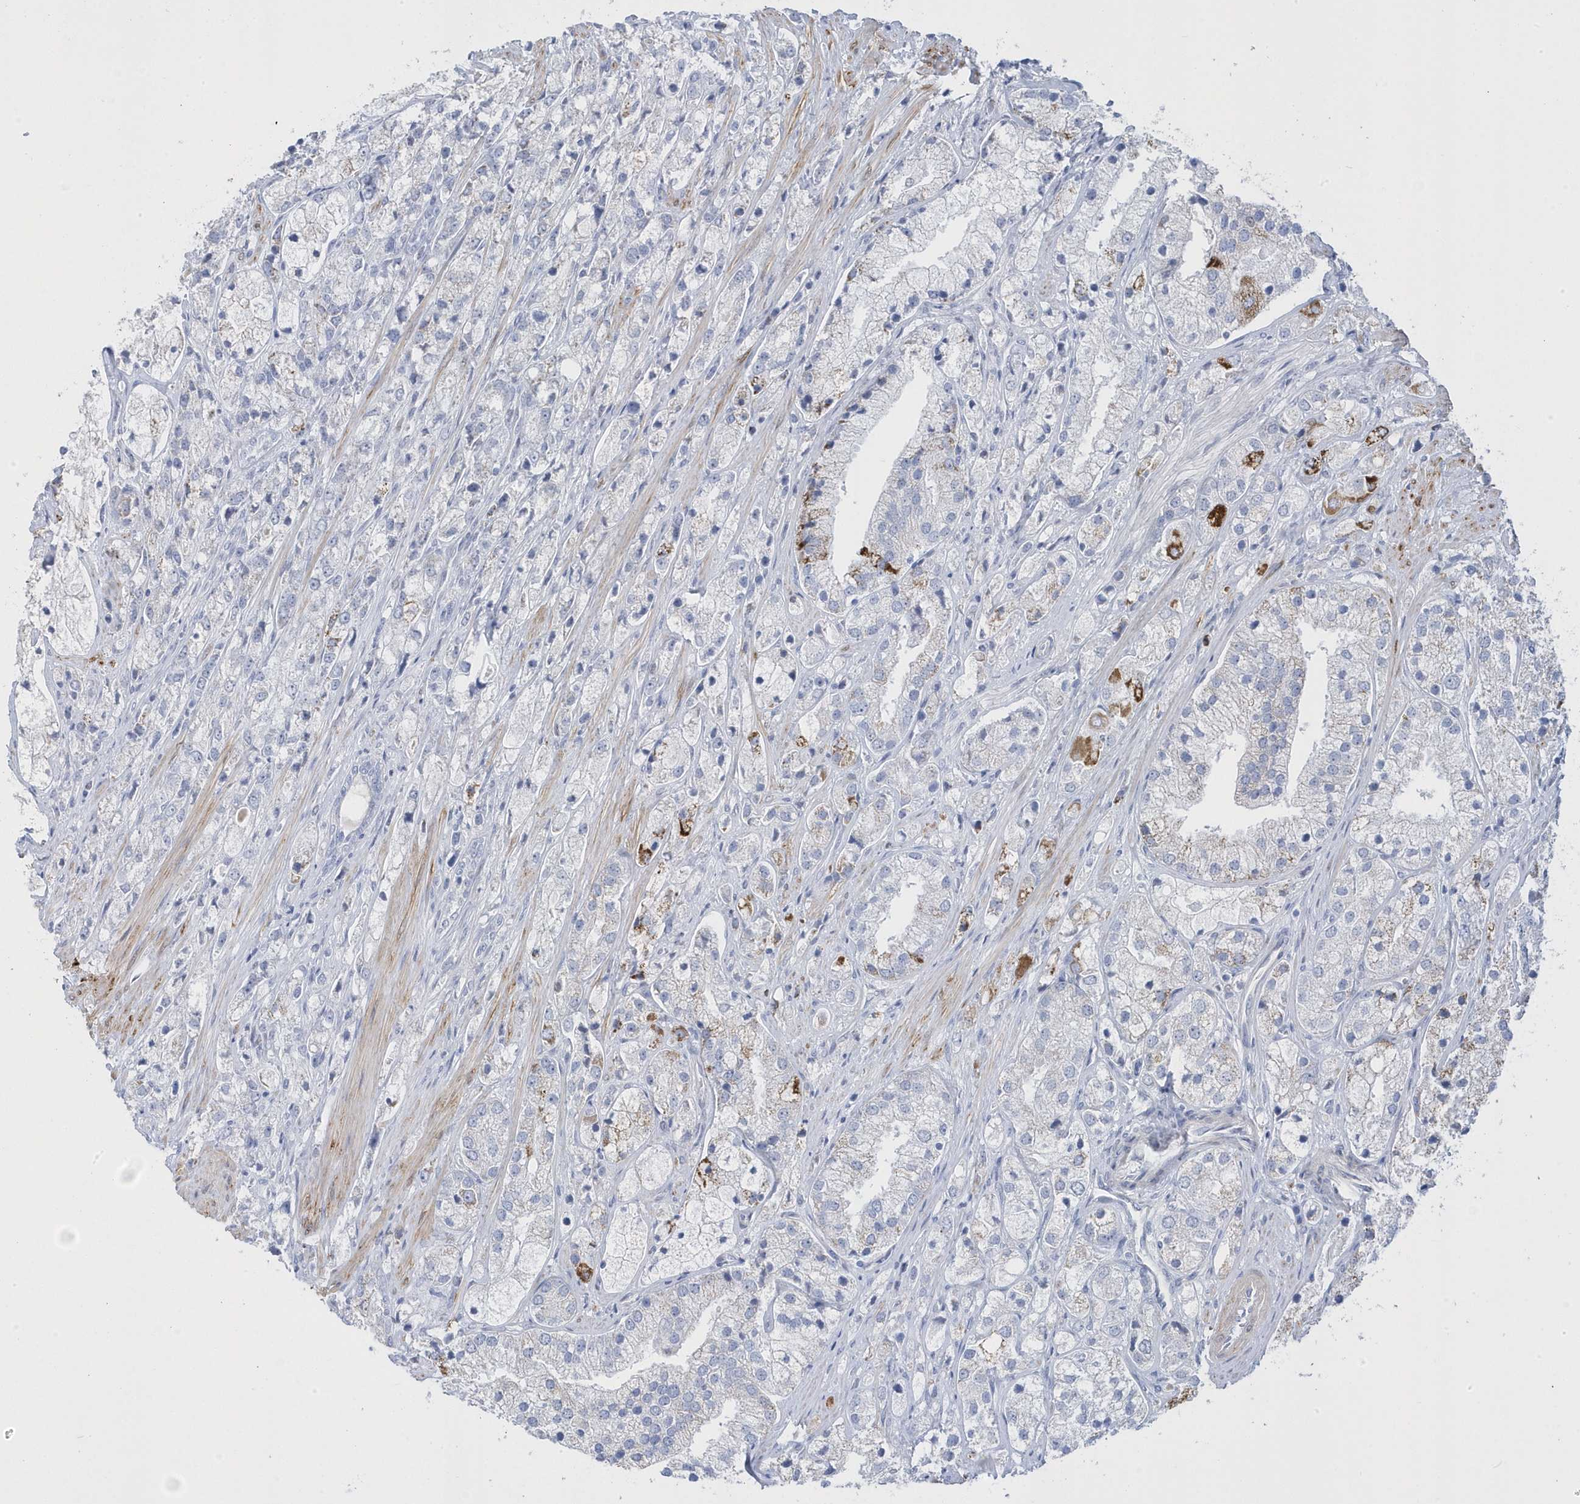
{"staining": {"intensity": "moderate", "quantity": "<25%", "location": "cytoplasmic/membranous"}, "tissue": "prostate cancer", "cell_type": "Tumor cells", "image_type": "cancer", "snomed": [{"axis": "morphology", "description": "Adenocarcinoma, High grade"}, {"axis": "topography", "description": "Prostate"}], "caption": "Immunohistochemistry (IHC) (DAB) staining of human adenocarcinoma (high-grade) (prostate) reveals moderate cytoplasmic/membranous protein expression in about <25% of tumor cells.", "gene": "GTPBP6", "patient": {"sex": "male", "age": 50}}